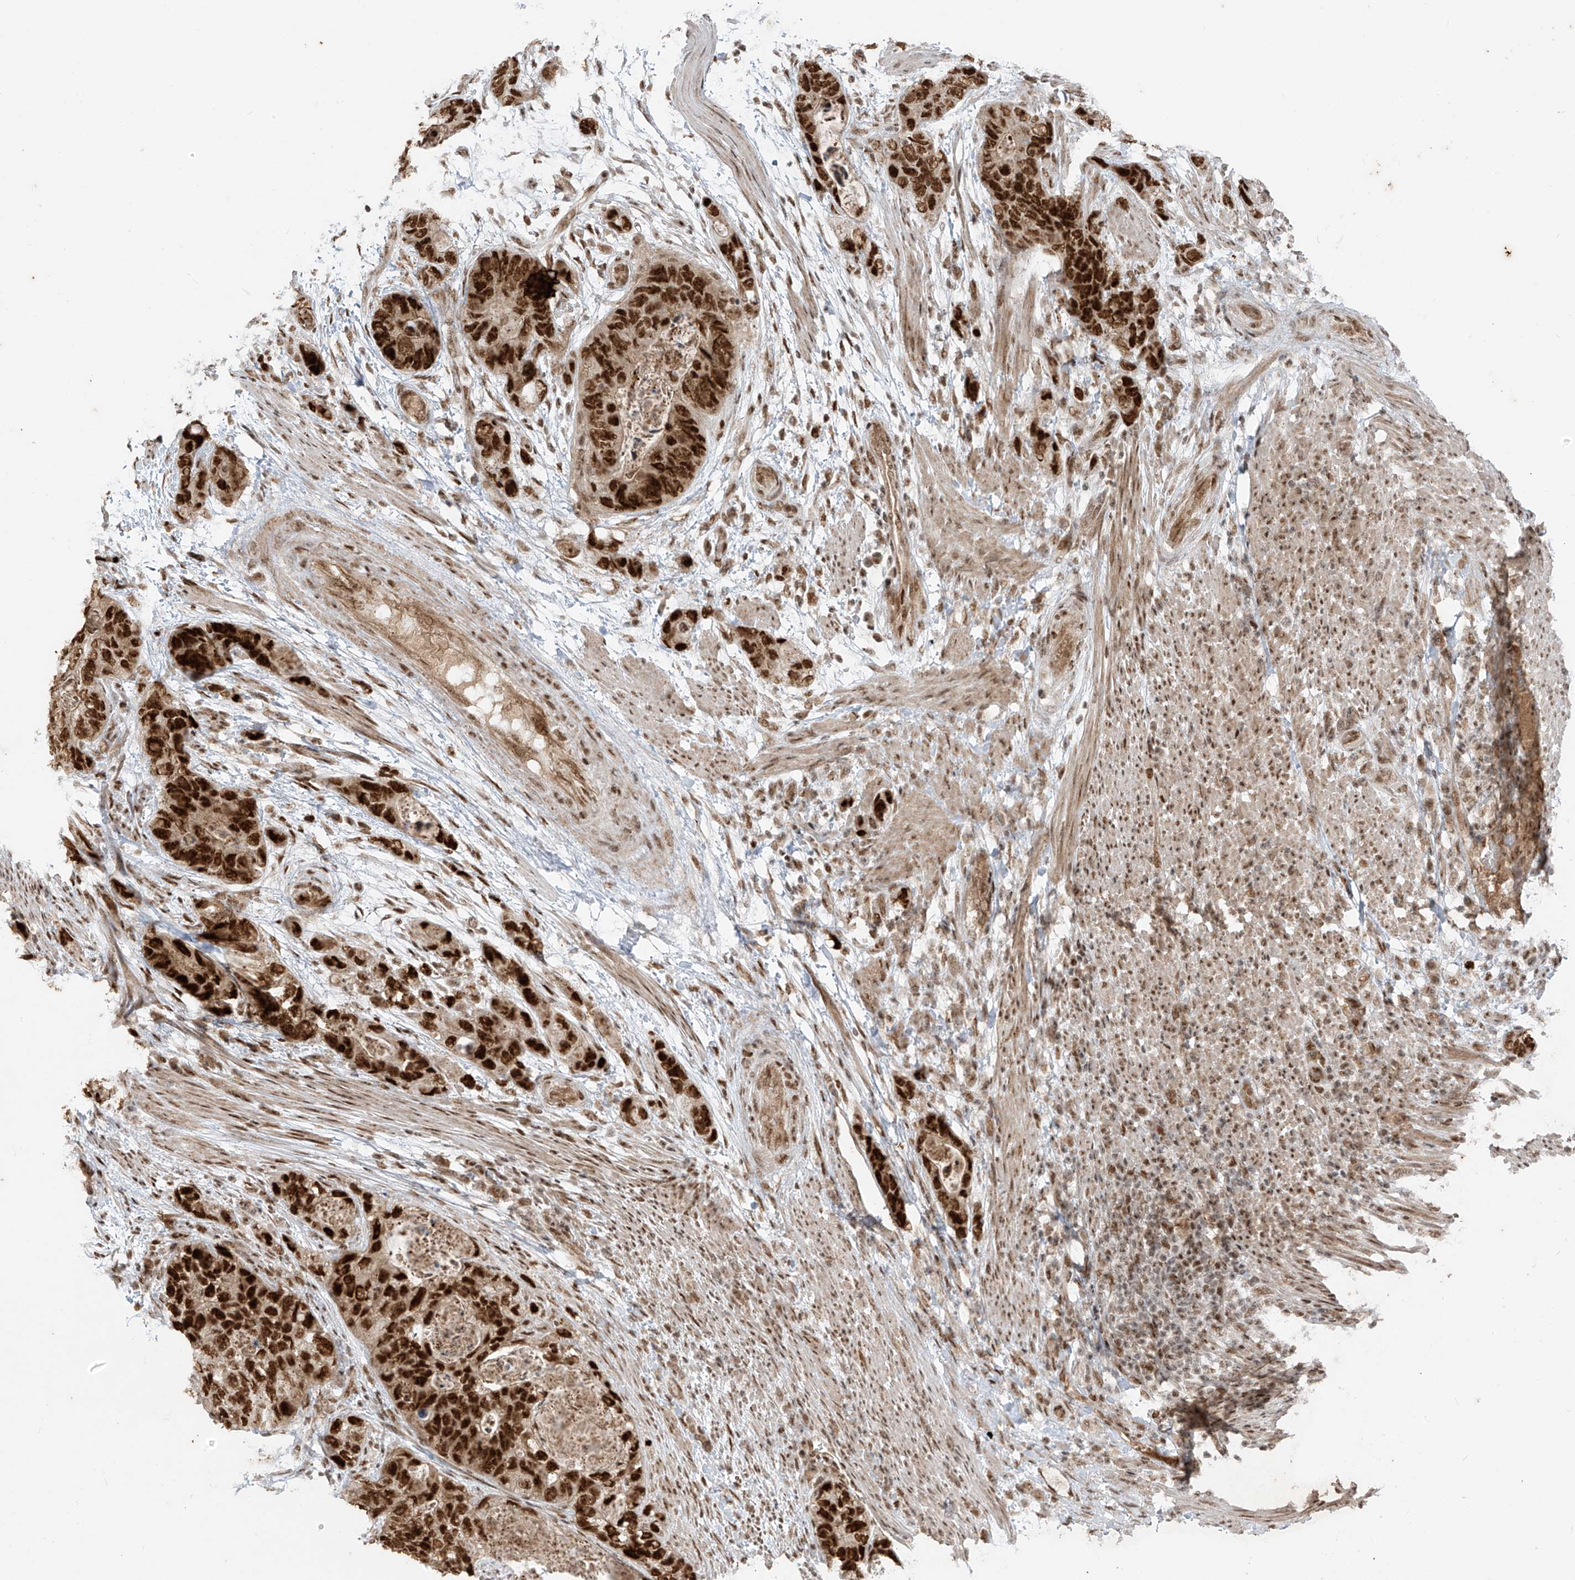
{"staining": {"intensity": "strong", "quantity": ">75%", "location": "nuclear"}, "tissue": "stomach cancer", "cell_type": "Tumor cells", "image_type": "cancer", "snomed": [{"axis": "morphology", "description": "Adenocarcinoma, NOS"}, {"axis": "topography", "description": "Stomach"}], "caption": "A micrograph of stomach adenocarcinoma stained for a protein exhibits strong nuclear brown staining in tumor cells. Using DAB (brown) and hematoxylin (blue) stains, captured at high magnification using brightfield microscopy.", "gene": "ARHGEF3", "patient": {"sex": "female", "age": 89}}